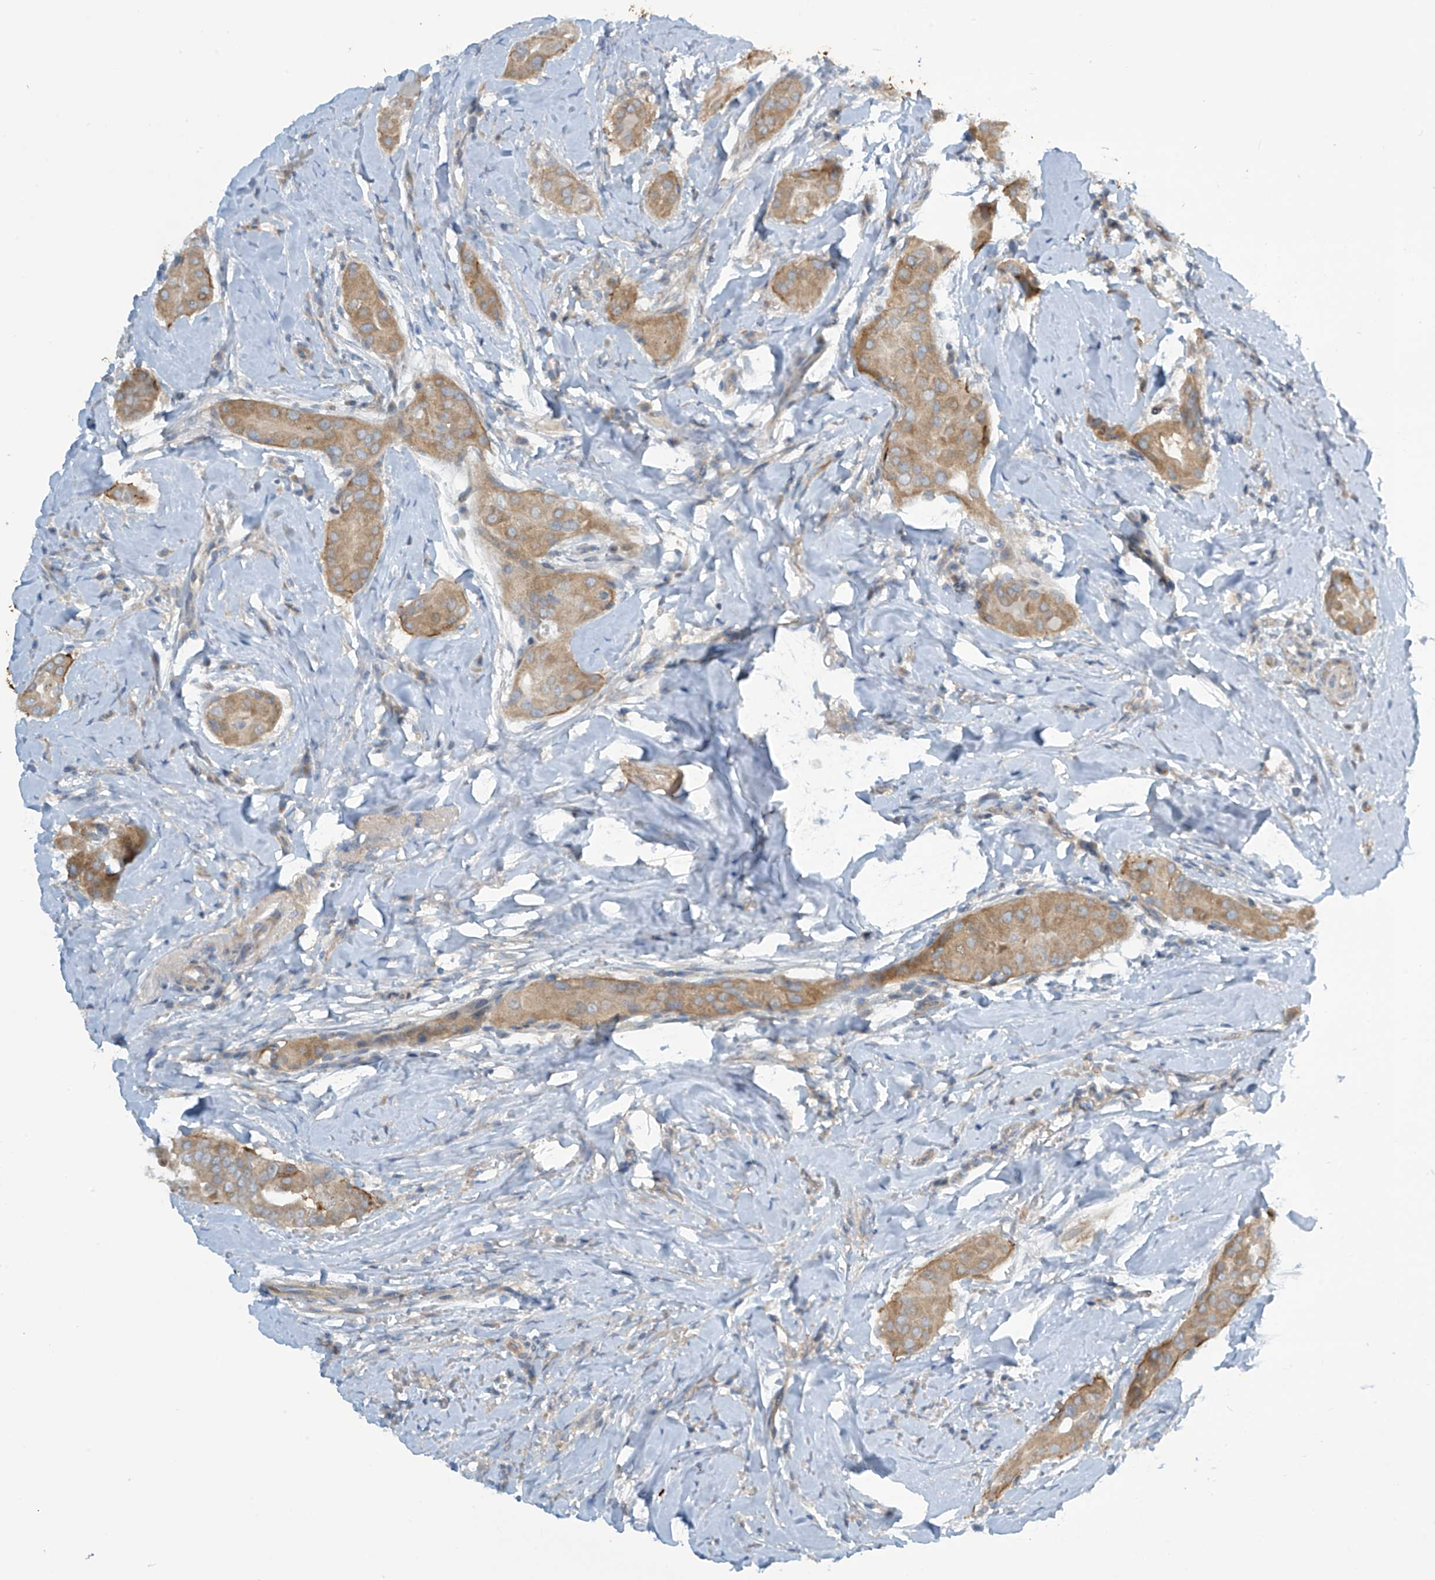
{"staining": {"intensity": "weak", "quantity": ">75%", "location": "cytoplasmic/membranous"}, "tissue": "thyroid cancer", "cell_type": "Tumor cells", "image_type": "cancer", "snomed": [{"axis": "morphology", "description": "Papillary adenocarcinoma, NOS"}, {"axis": "topography", "description": "Thyroid gland"}], "caption": "Immunohistochemistry of thyroid cancer demonstrates low levels of weak cytoplasmic/membranous expression in about >75% of tumor cells. (Brightfield microscopy of DAB IHC at high magnification).", "gene": "FSD1L", "patient": {"sex": "male", "age": 33}}